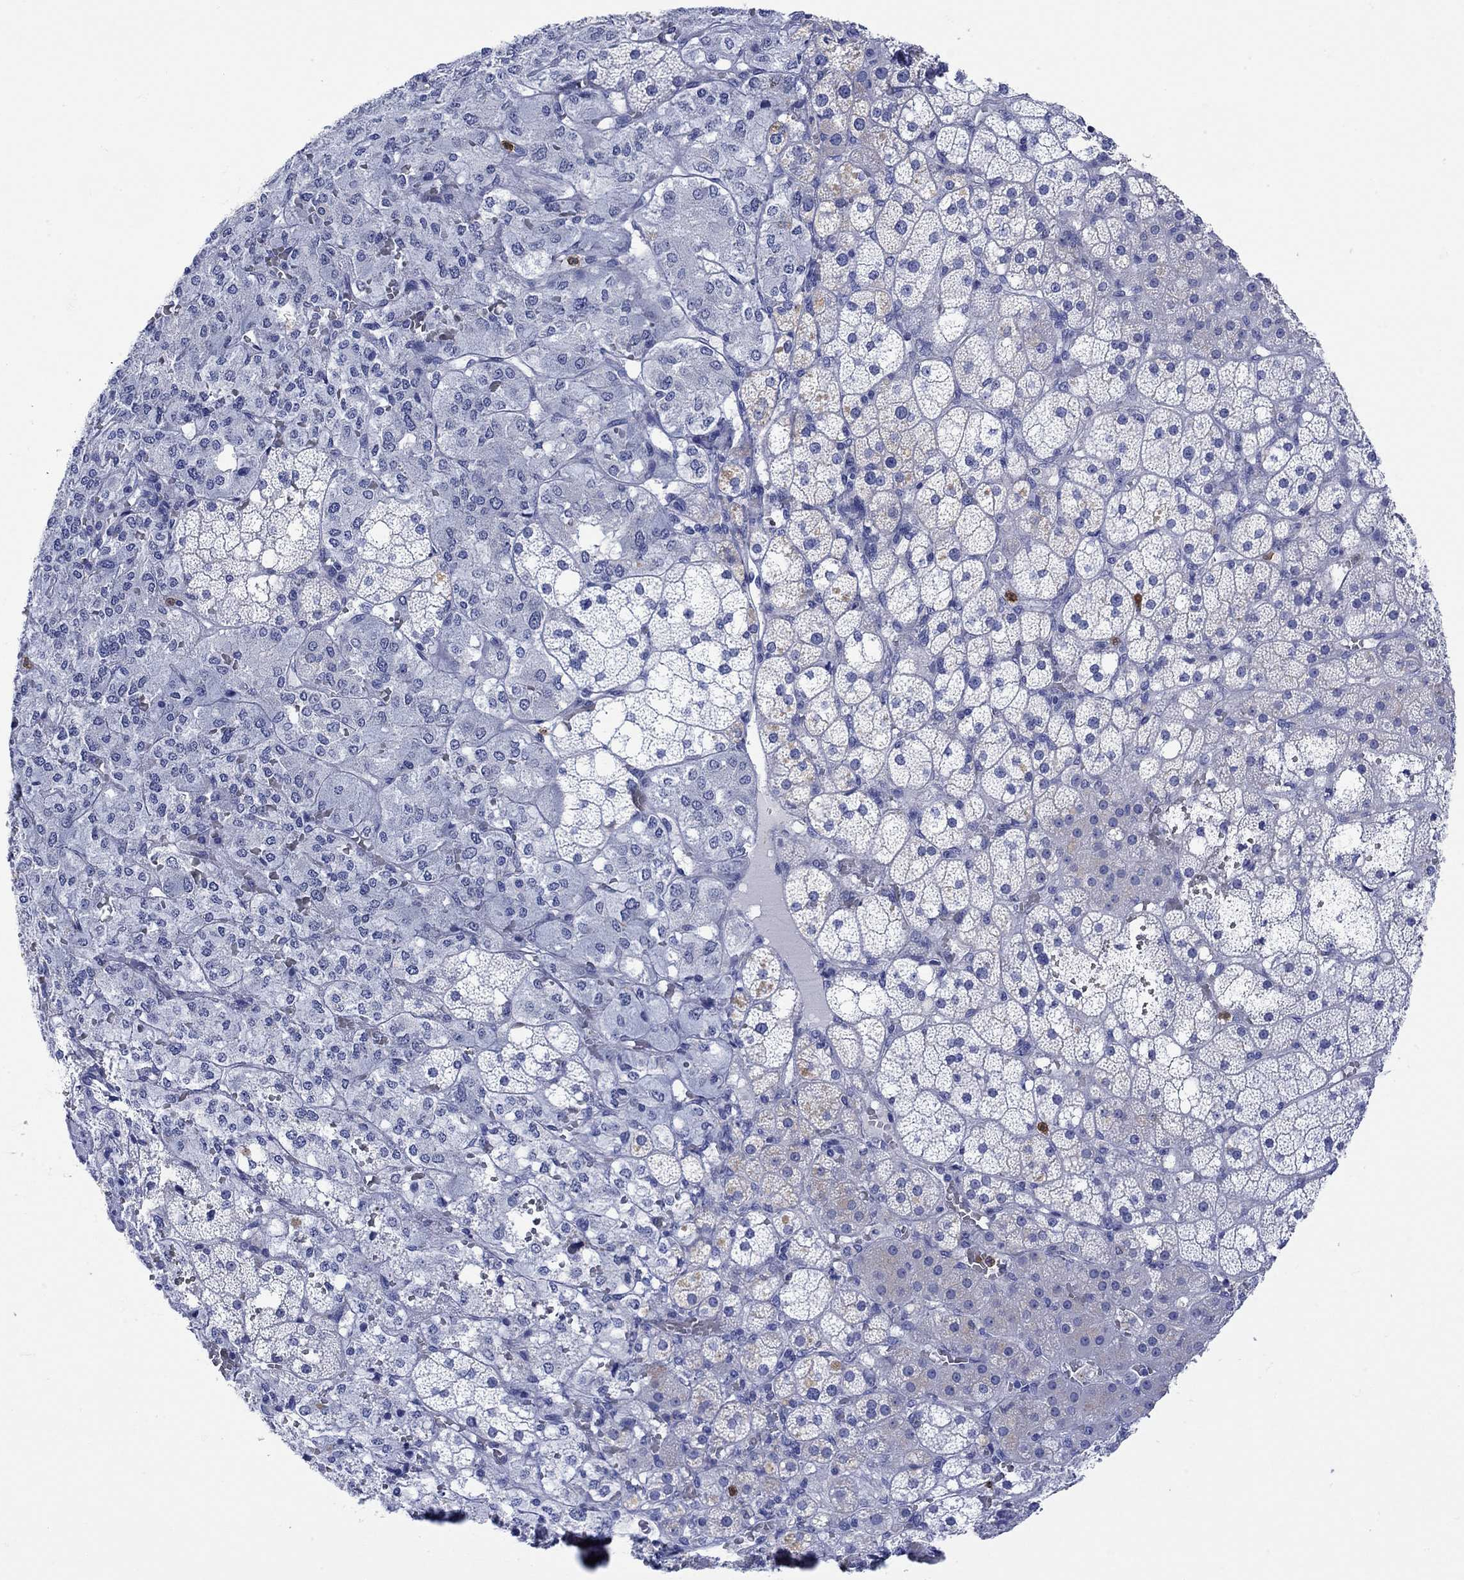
{"staining": {"intensity": "negative", "quantity": "none", "location": "none"}, "tissue": "adrenal gland", "cell_type": "Glandular cells", "image_type": "normal", "snomed": [{"axis": "morphology", "description": "Normal tissue, NOS"}, {"axis": "topography", "description": "Adrenal gland"}], "caption": "Immunohistochemistry (IHC) histopathology image of normal adrenal gland: human adrenal gland stained with DAB exhibits no significant protein positivity in glandular cells.", "gene": "LINGO3", "patient": {"sex": "male", "age": 53}}